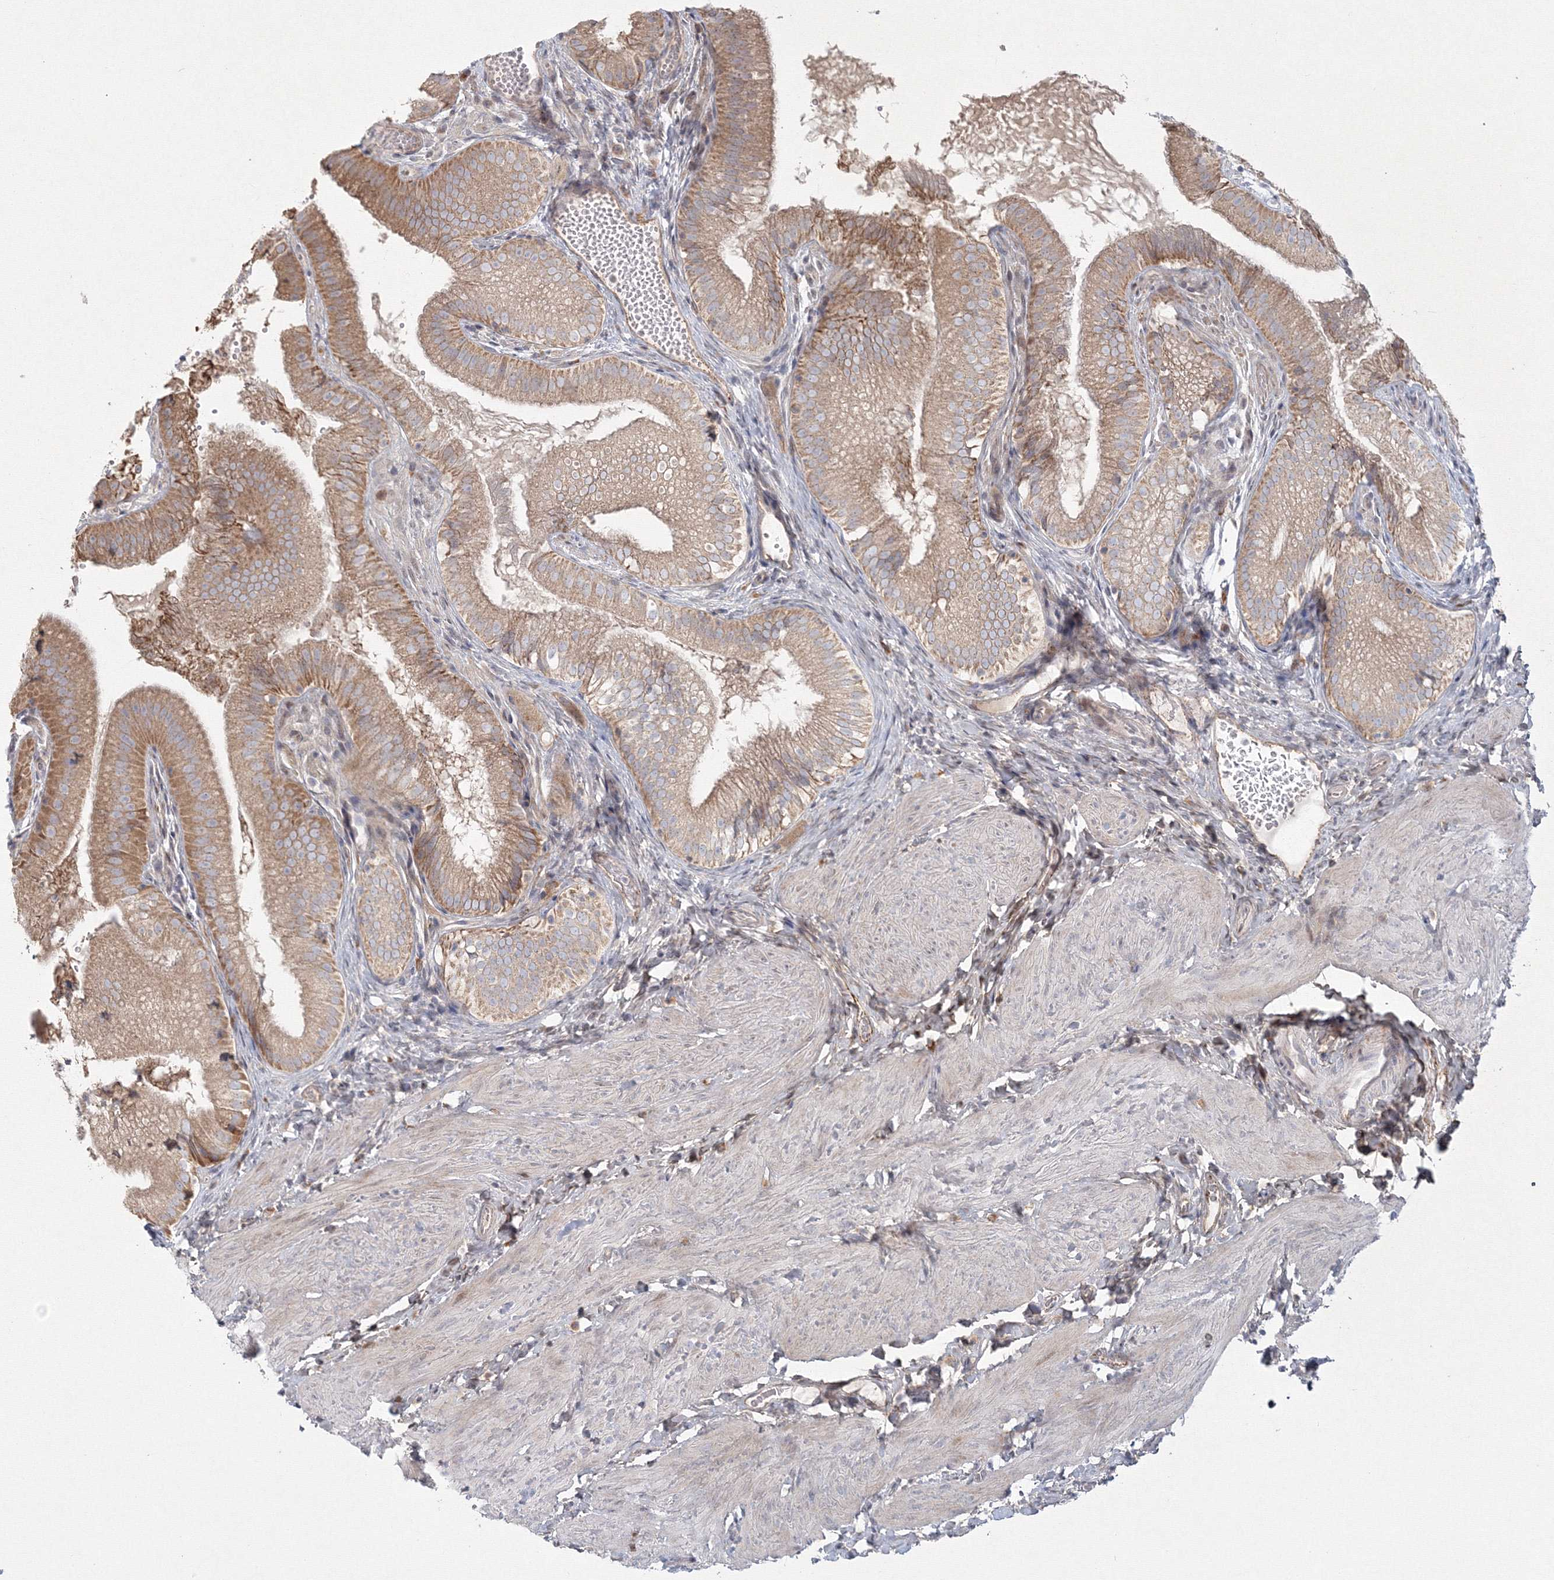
{"staining": {"intensity": "moderate", "quantity": ">75%", "location": "cytoplasmic/membranous"}, "tissue": "gallbladder", "cell_type": "Glandular cells", "image_type": "normal", "snomed": [{"axis": "morphology", "description": "Normal tissue, NOS"}, {"axis": "topography", "description": "Gallbladder"}], "caption": "Glandular cells exhibit moderate cytoplasmic/membranous expression in about >75% of cells in unremarkable gallbladder.", "gene": "WDR49", "patient": {"sex": "female", "age": 30}}